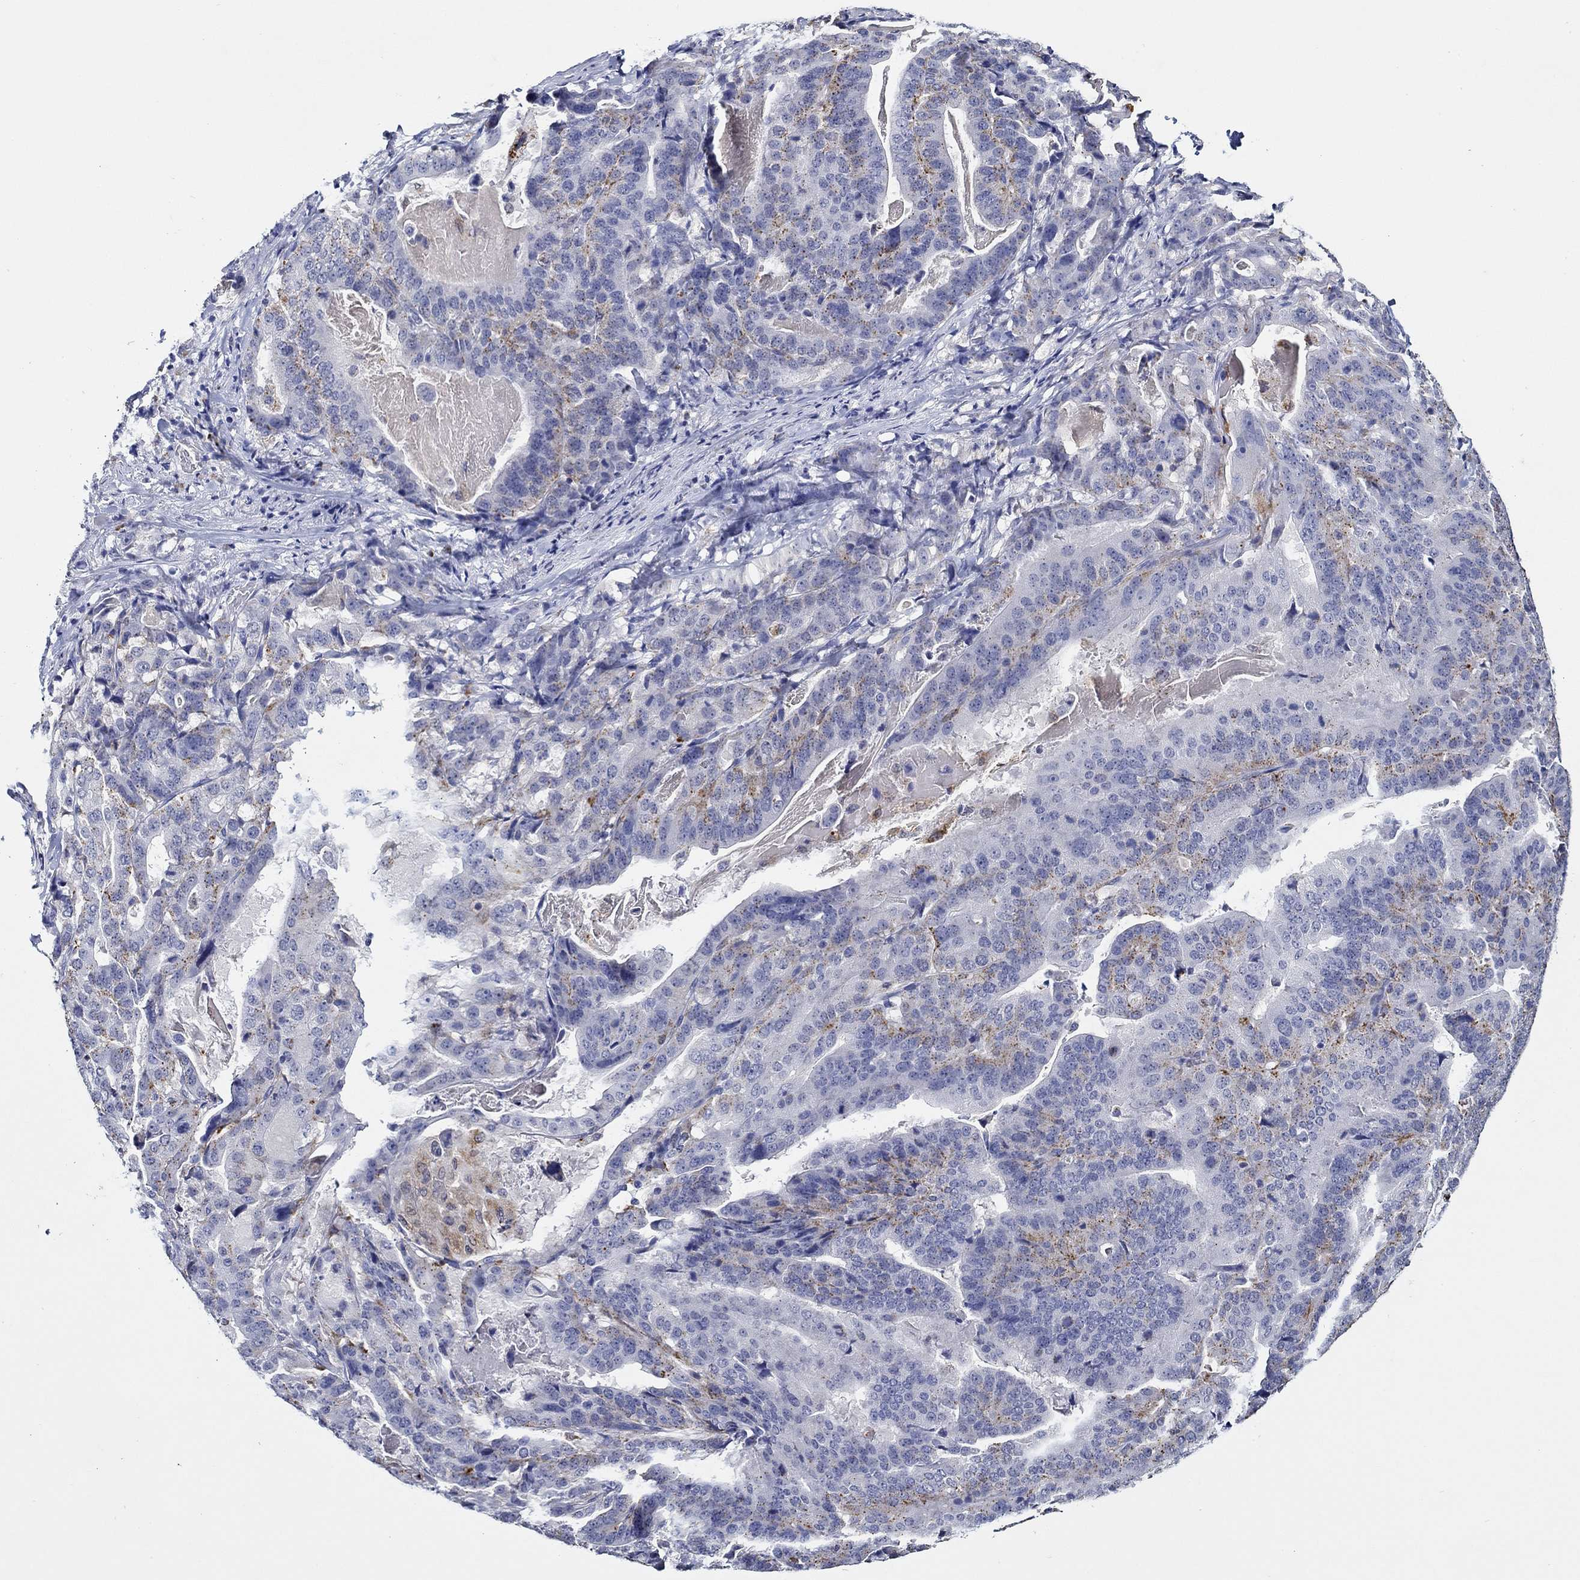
{"staining": {"intensity": "moderate", "quantity": "<25%", "location": "cytoplasmic/membranous"}, "tissue": "stomach cancer", "cell_type": "Tumor cells", "image_type": "cancer", "snomed": [{"axis": "morphology", "description": "Adenocarcinoma, NOS"}, {"axis": "topography", "description": "Stomach"}], "caption": "Tumor cells exhibit moderate cytoplasmic/membranous positivity in approximately <25% of cells in stomach cancer.", "gene": "GATA2", "patient": {"sex": "male", "age": 48}}